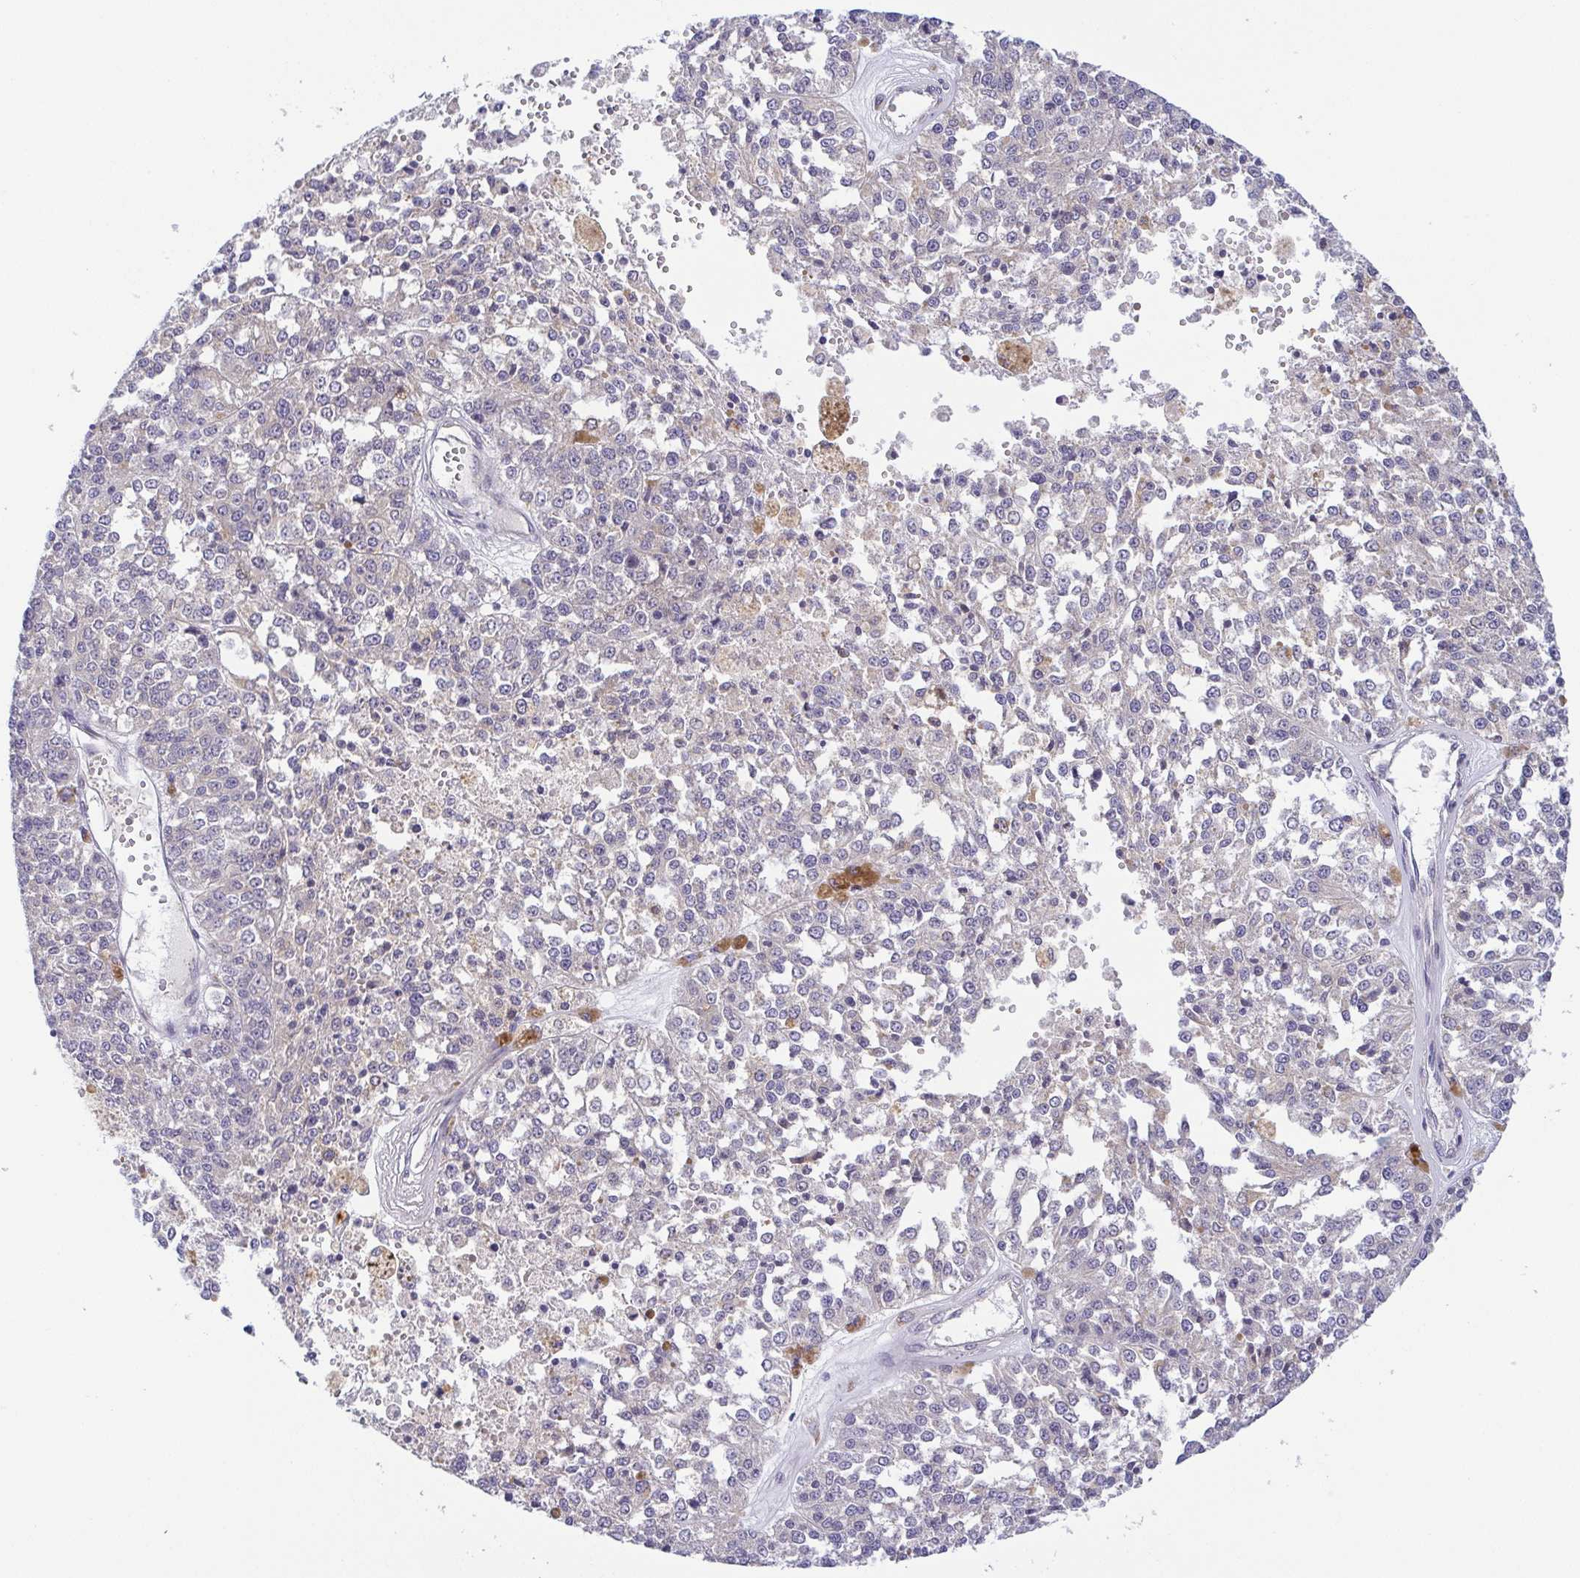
{"staining": {"intensity": "negative", "quantity": "none", "location": "none"}, "tissue": "melanoma", "cell_type": "Tumor cells", "image_type": "cancer", "snomed": [{"axis": "morphology", "description": "Malignant melanoma, Metastatic site"}, {"axis": "topography", "description": "Lymph node"}], "caption": "Immunohistochemistry photomicrograph of neoplastic tissue: human melanoma stained with DAB (3,3'-diaminobenzidine) exhibits no significant protein positivity in tumor cells.", "gene": "BCL2L1", "patient": {"sex": "female", "age": 64}}